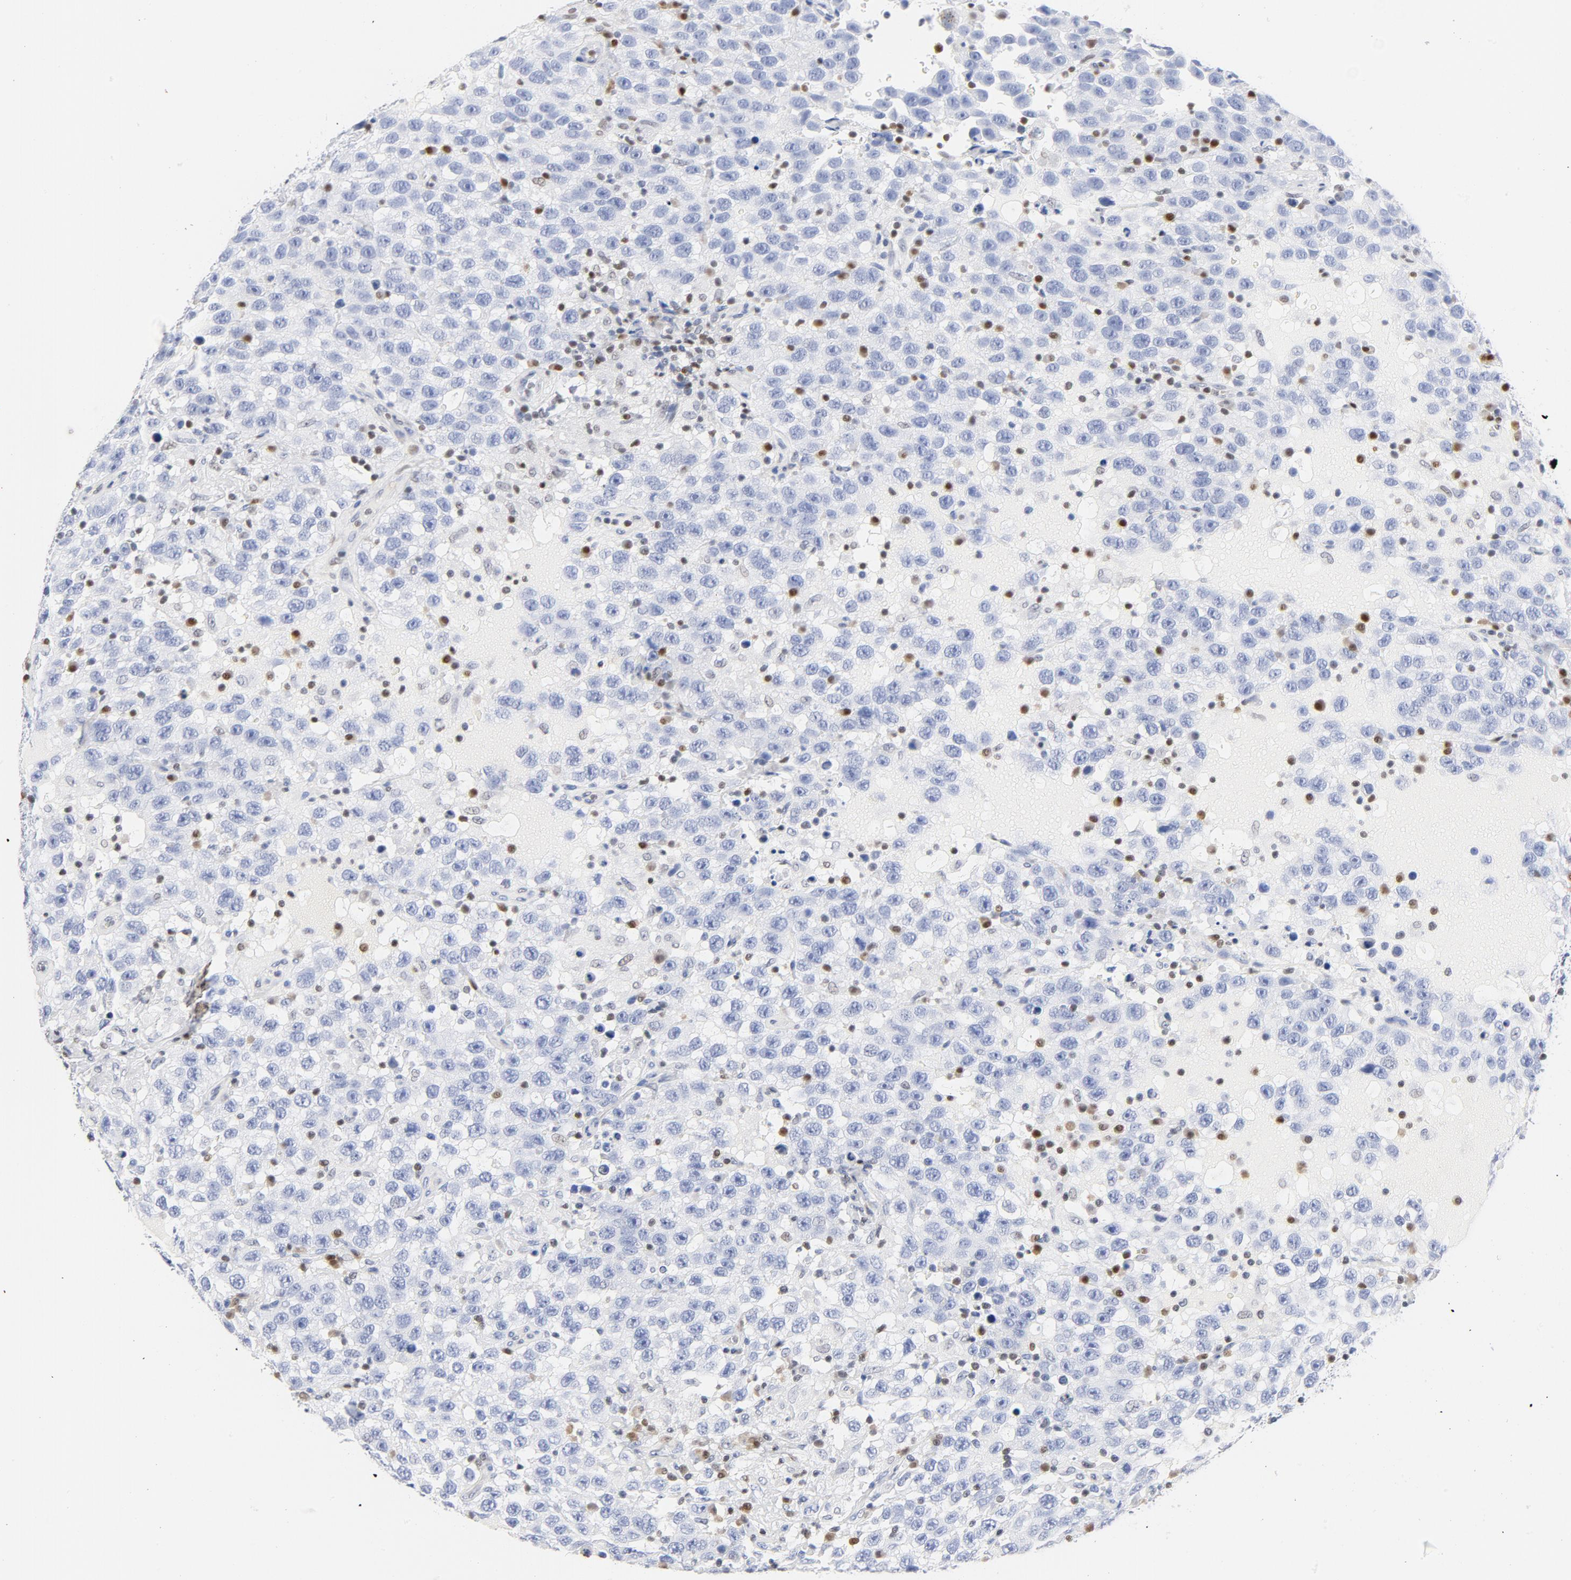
{"staining": {"intensity": "negative", "quantity": "none", "location": "none"}, "tissue": "testis cancer", "cell_type": "Tumor cells", "image_type": "cancer", "snomed": [{"axis": "morphology", "description": "Seminoma, NOS"}, {"axis": "topography", "description": "Testis"}], "caption": "Immunohistochemistry (IHC) image of neoplastic tissue: human testis cancer stained with DAB demonstrates no significant protein positivity in tumor cells.", "gene": "CDKN1B", "patient": {"sex": "male", "age": 41}}